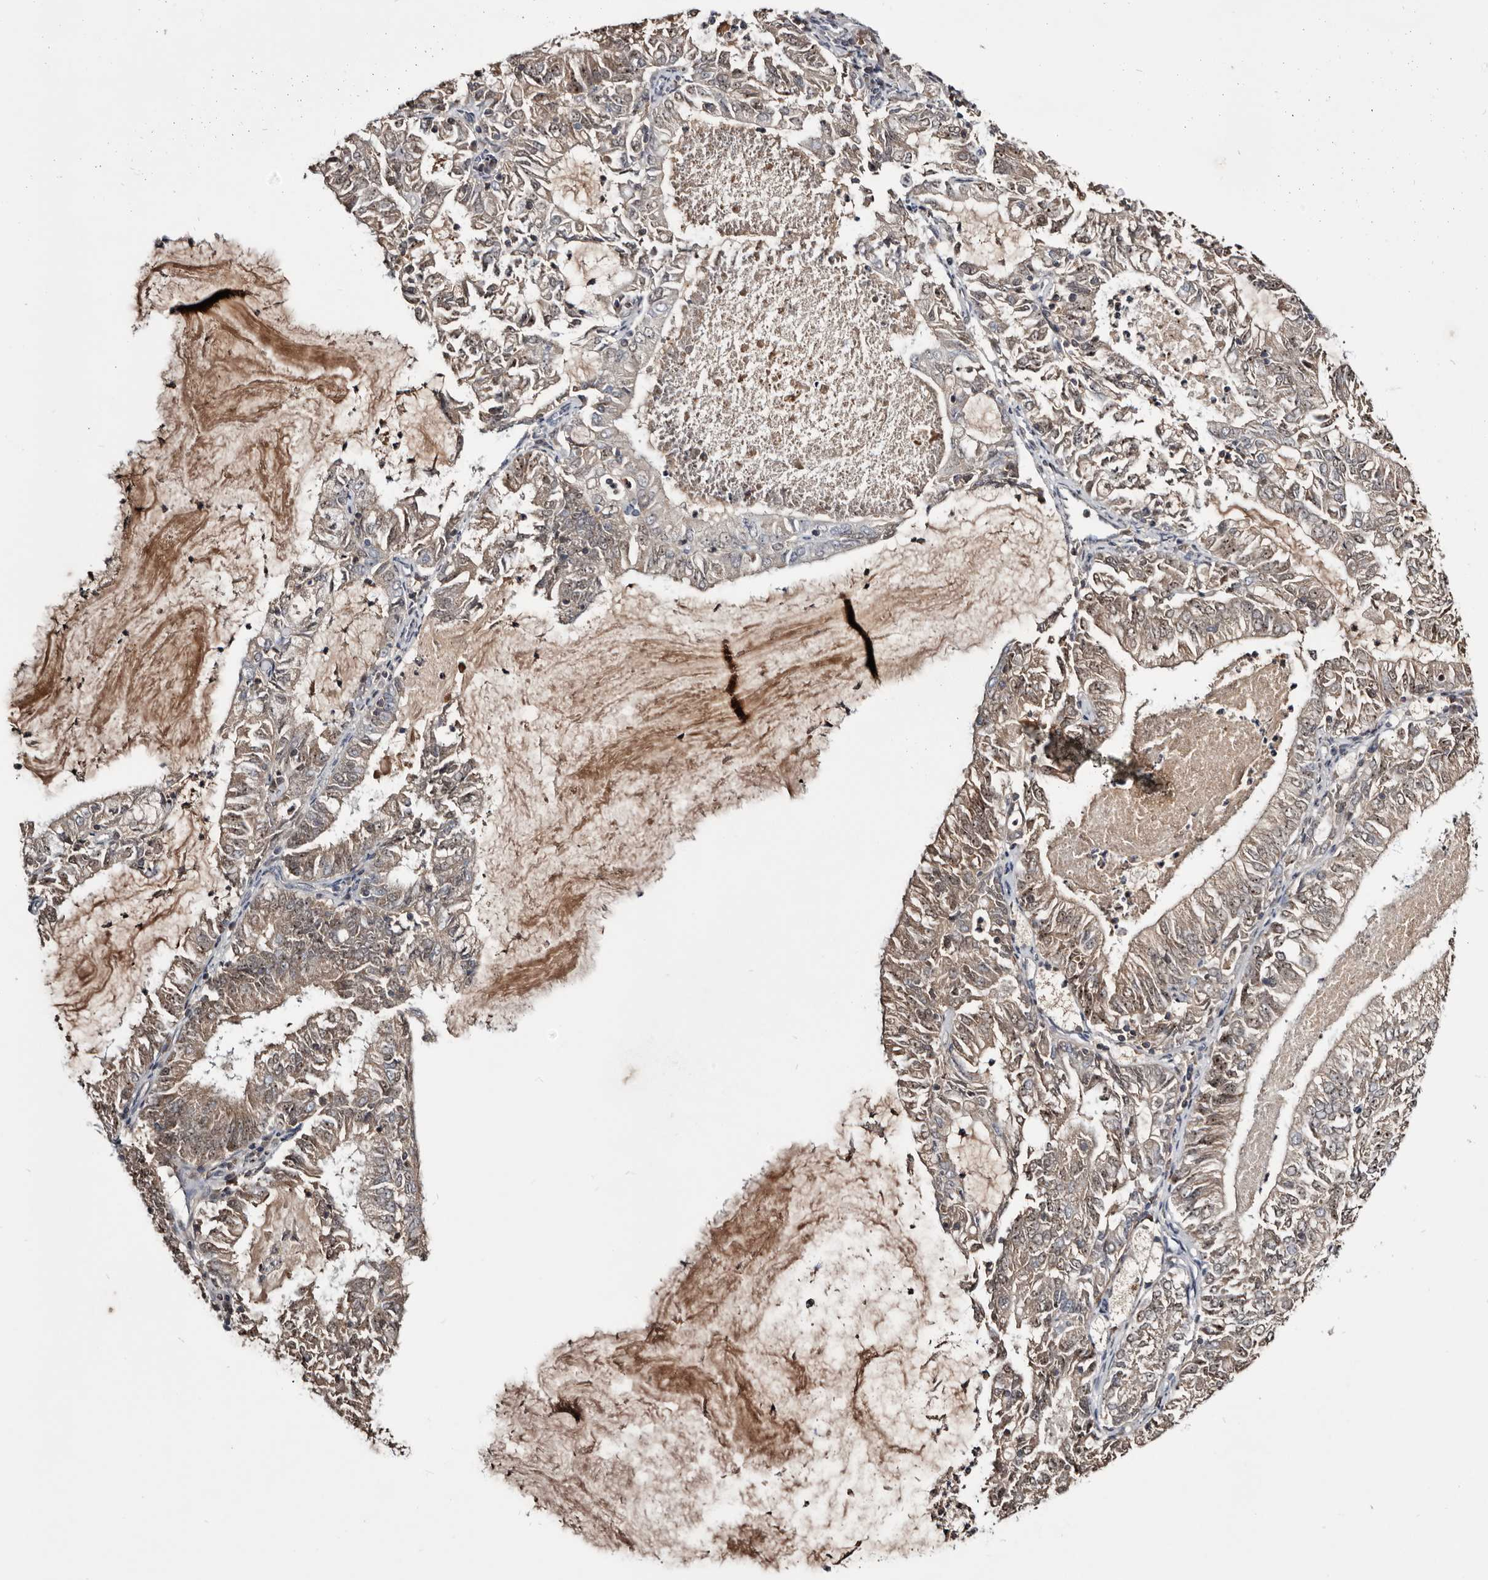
{"staining": {"intensity": "weak", "quantity": ">75%", "location": "cytoplasmic/membranous"}, "tissue": "endometrial cancer", "cell_type": "Tumor cells", "image_type": "cancer", "snomed": [{"axis": "morphology", "description": "Adenocarcinoma, NOS"}, {"axis": "topography", "description": "Endometrium"}], "caption": "Protein expression analysis of adenocarcinoma (endometrial) demonstrates weak cytoplasmic/membranous staining in about >75% of tumor cells. (DAB (3,3'-diaminobenzidine) IHC with brightfield microscopy, high magnification).", "gene": "TTC39A", "patient": {"sex": "female", "age": 57}}